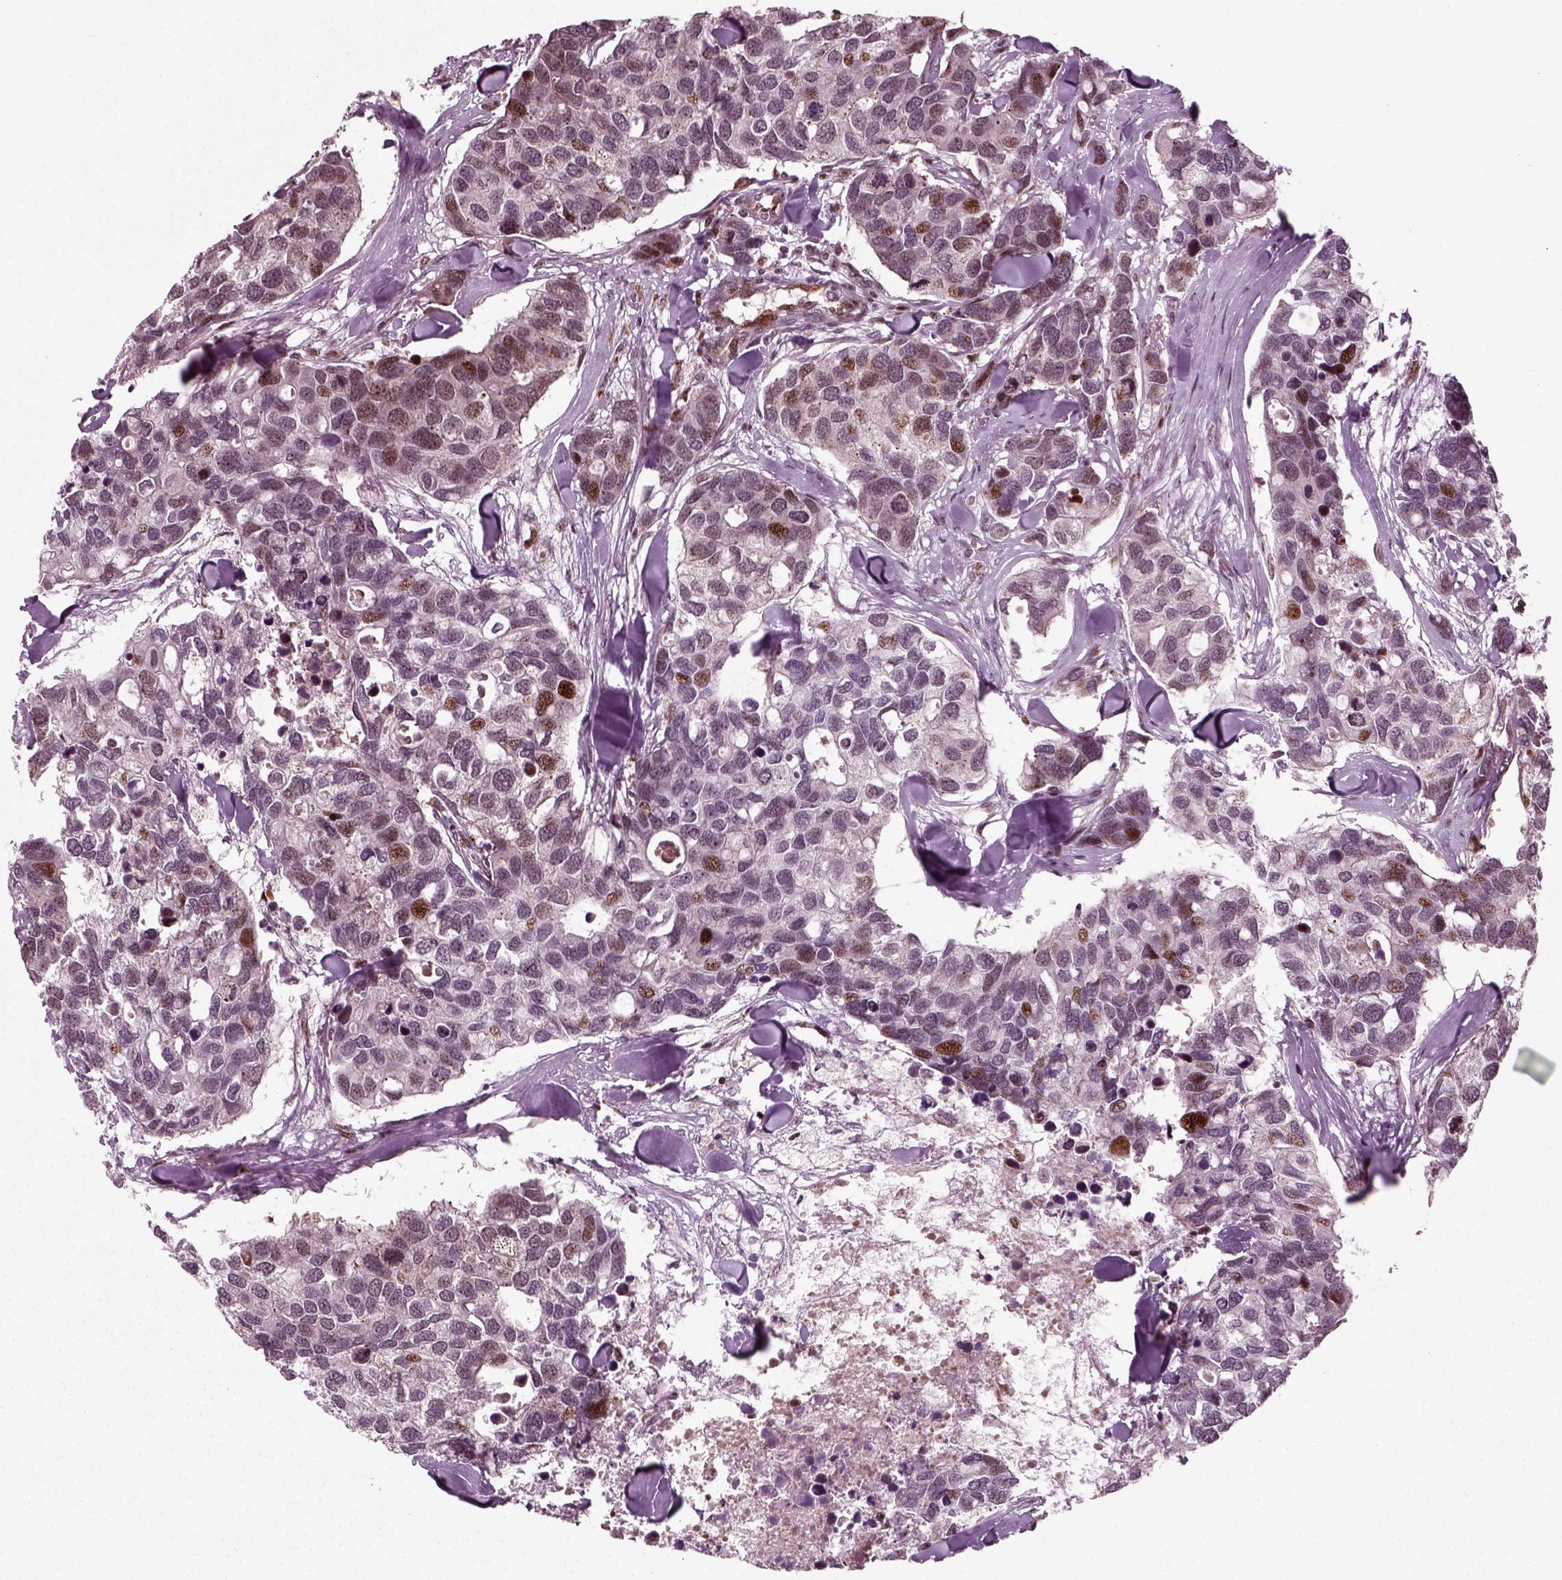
{"staining": {"intensity": "strong", "quantity": "<25%", "location": "nuclear"}, "tissue": "breast cancer", "cell_type": "Tumor cells", "image_type": "cancer", "snomed": [{"axis": "morphology", "description": "Duct carcinoma"}, {"axis": "topography", "description": "Breast"}], "caption": "Human breast cancer stained for a protein (brown) reveals strong nuclear positive staining in about <25% of tumor cells.", "gene": "CDC14A", "patient": {"sex": "female", "age": 83}}